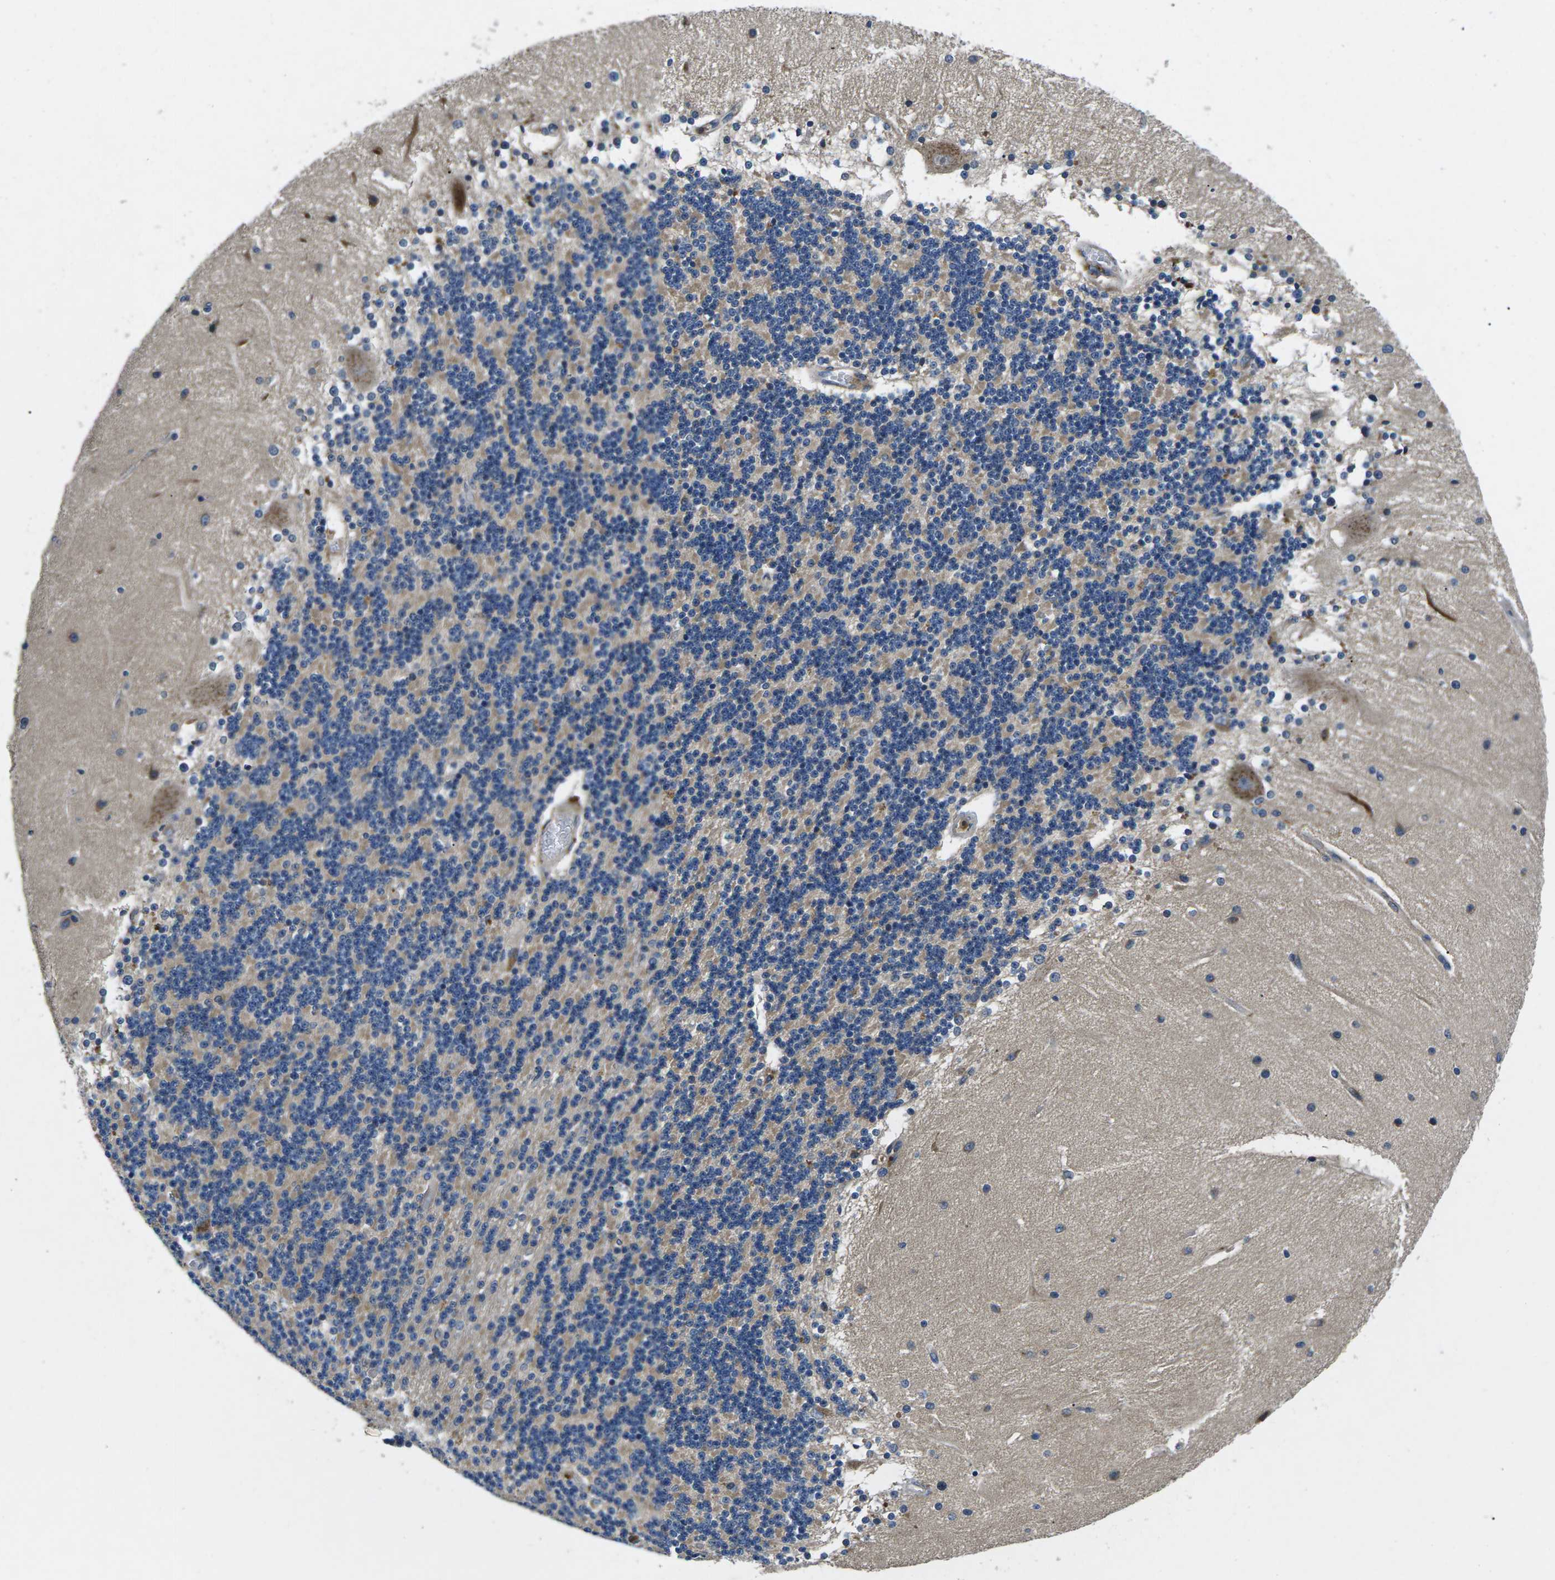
{"staining": {"intensity": "weak", "quantity": "25%-75%", "location": "cytoplasmic/membranous"}, "tissue": "cerebellum", "cell_type": "Cells in granular layer", "image_type": "normal", "snomed": [{"axis": "morphology", "description": "Normal tissue, NOS"}, {"axis": "topography", "description": "Cerebellum"}], "caption": "Immunohistochemistry (DAB (3,3'-diaminobenzidine)) staining of unremarkable human cerebellum displays weak cytoplasmic/membranous protein expression in approximately 25%-75% of cells in granular layer. (DAB IHC, brown staining for protein, blue staining for nuclei).", "gene": "PLCE1", "patient": {"sex": "female", "age": 54}}